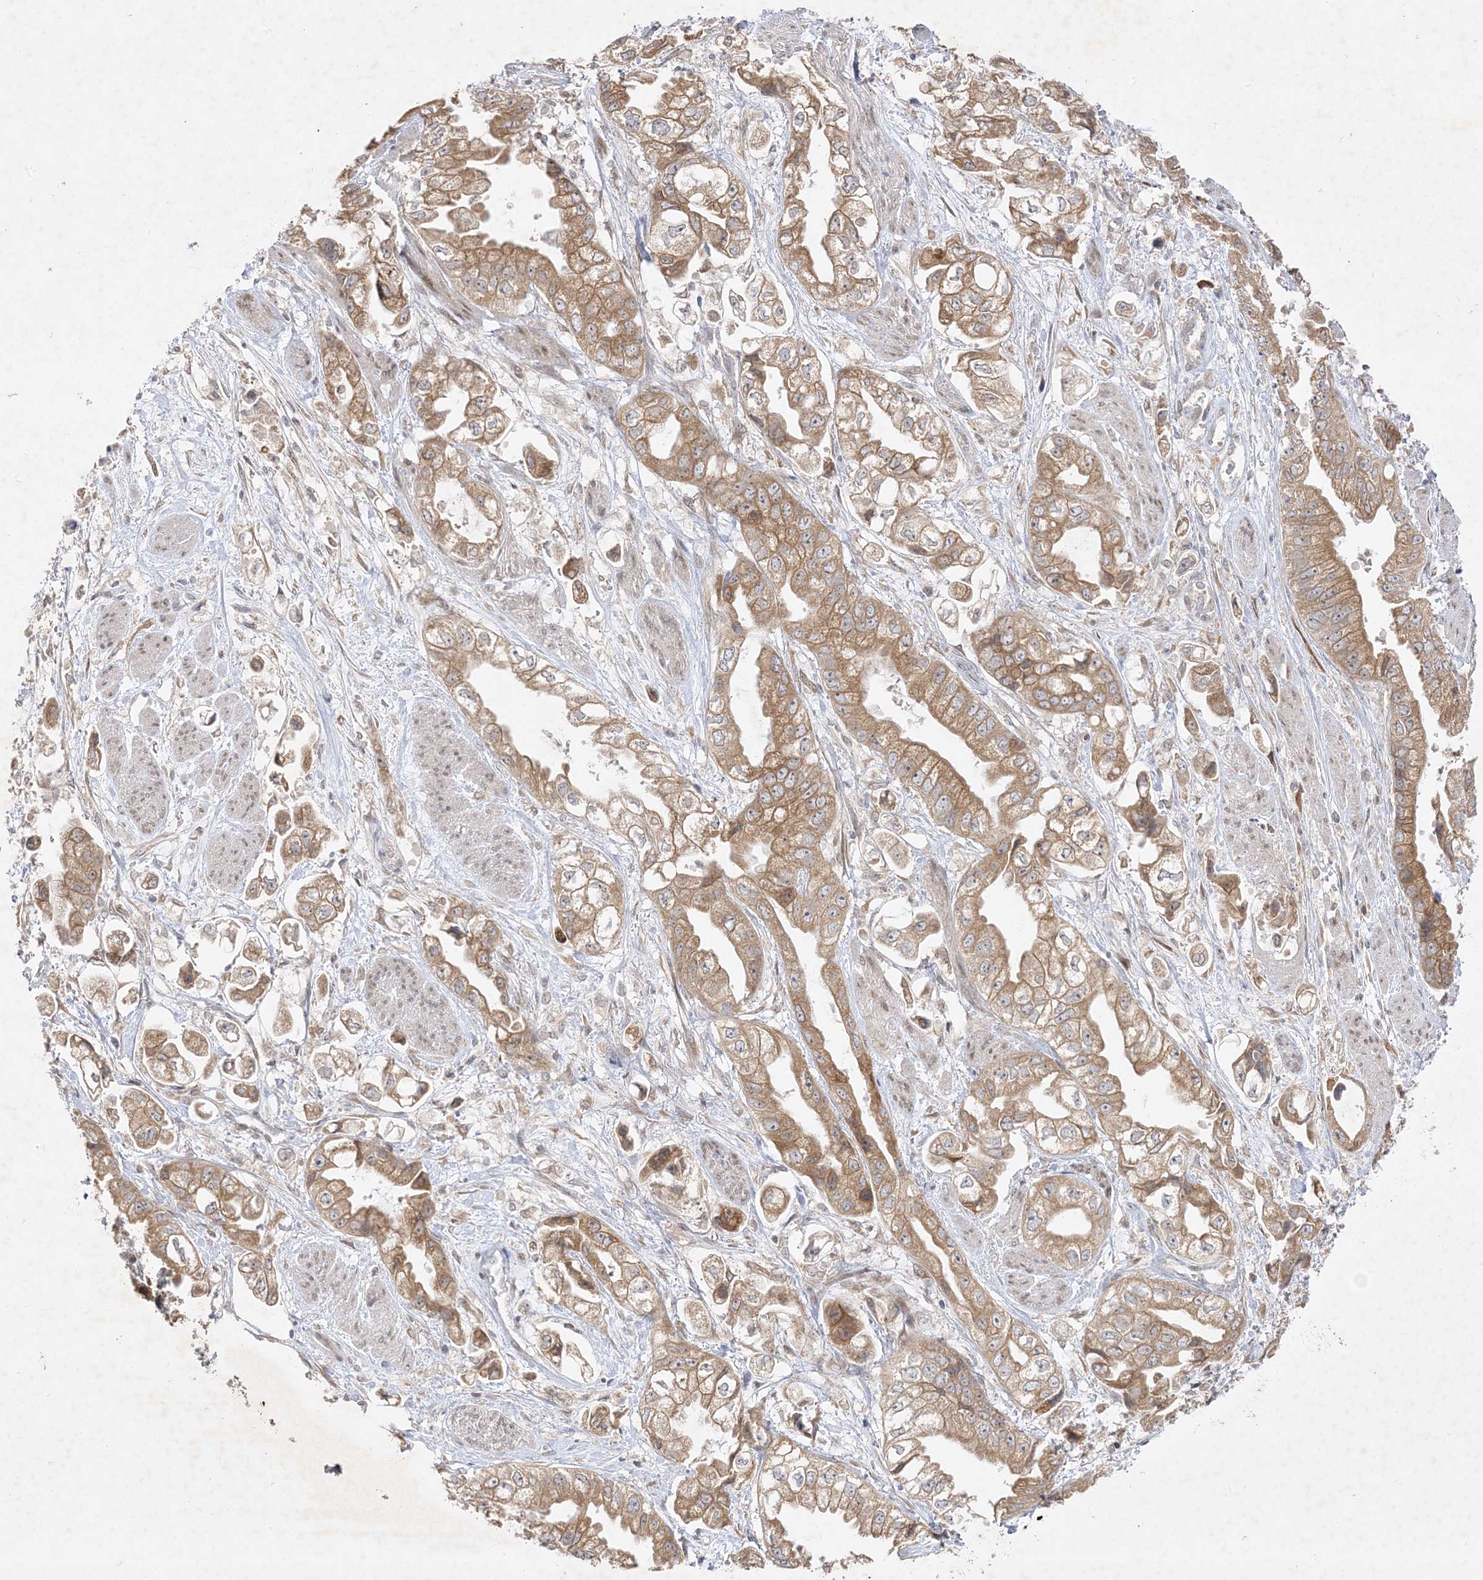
{"staining": {"intensity": "moderate", "quantity": ">75%", "location": "cytoplasmic/membranous"}, "tissue": "stomach cancer", "cell_type": "Tumor cells", "image_type": "cancer", "snomed": [{"axis": "morphology", "description": "Adenocarcinoma, NOS"}, {"axis": "topography", "description": "Stomach"}], "caption": "The histopathology image displays a brown stain indicating the presence of a protein in the cytoplasmic/membranous of tumor cells in stomach cancer (adenocarcinoma).", "gene": "C2CD2", "patient": {"sex": "male", "age": 62}}